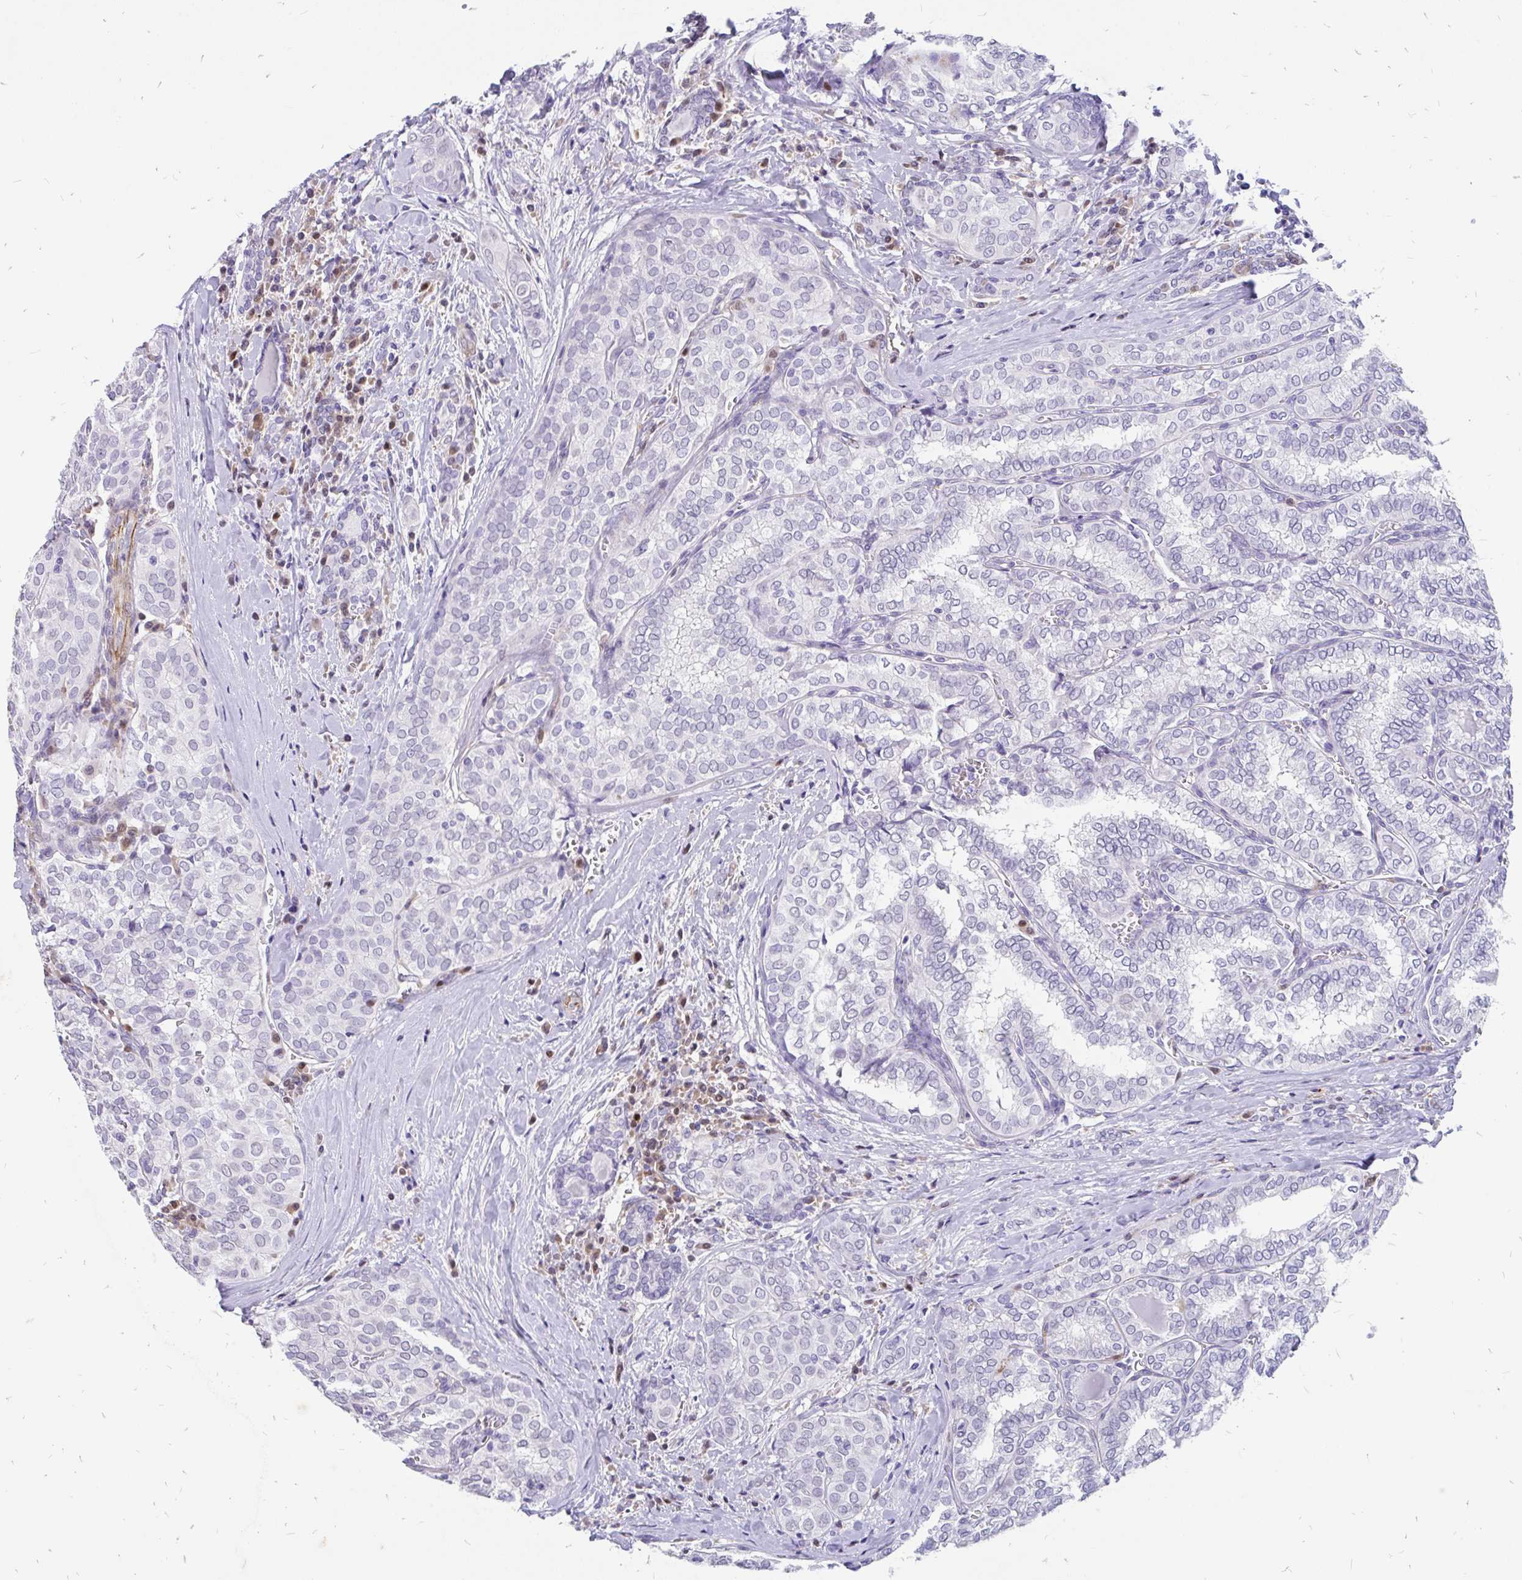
{"staining": {"intensity": "negative", "quantity": "none", "location": "none"}, "tissue": "thyroid cancer", "cell_type": "Tumor cells", "image_type": "cancer", "snomed": [{"axis": "morphology", "description": "Papillary adenocarcinoma, NOS"}, {"axis": "topography", "description": "Thyroid gland"}], "caption": "This histopathology image is of papillary adenocarcinoma (thyroid) stained with IHC to label a protein in brown with the nuclei are counter-stained blue. There is no positivity in tumor cells.", "gene": "EML5", "patient": {"sex": "female", "age": 30}}